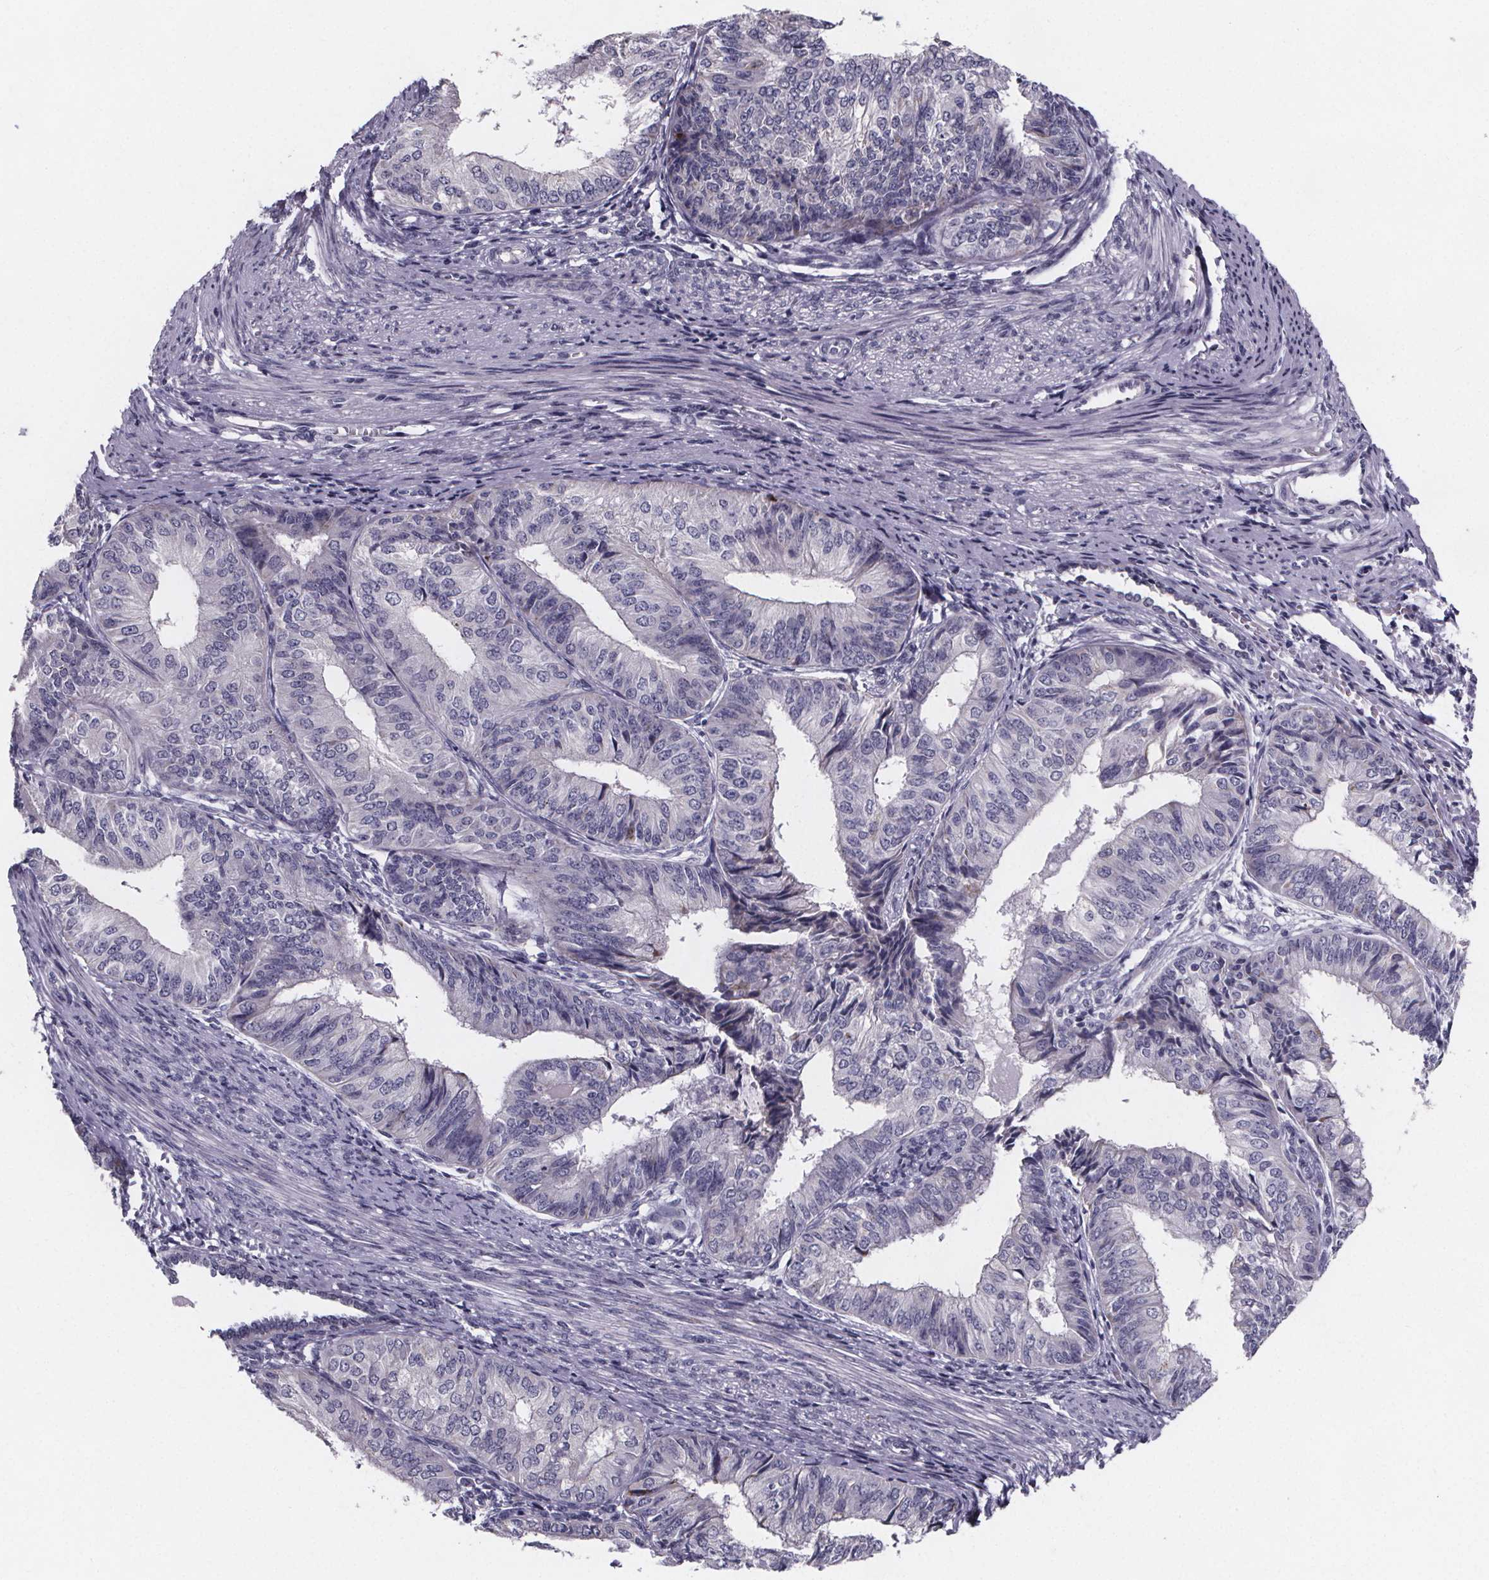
{"staining": {"intensity": "negative", "quantity": "none", "location": "none"}, "tissue": "endometrial cancer", "cell_type": "Tumor cells", "image_type": "cancer", "snomed": [{"axis": "morphology", "description": "Adenocarcinoma, NOS"}, {"axis": "topography", "description": "Endometrium"}], "caption": "An immunohistochemistry (IHC) photomicrograph of adenocarcinoma (endometrial) is shown. There is no staining in tumor cells of adenocarcinoma (endometrial).", "gene": "PAH", "patient": {"sex": "female", "age": 58}}